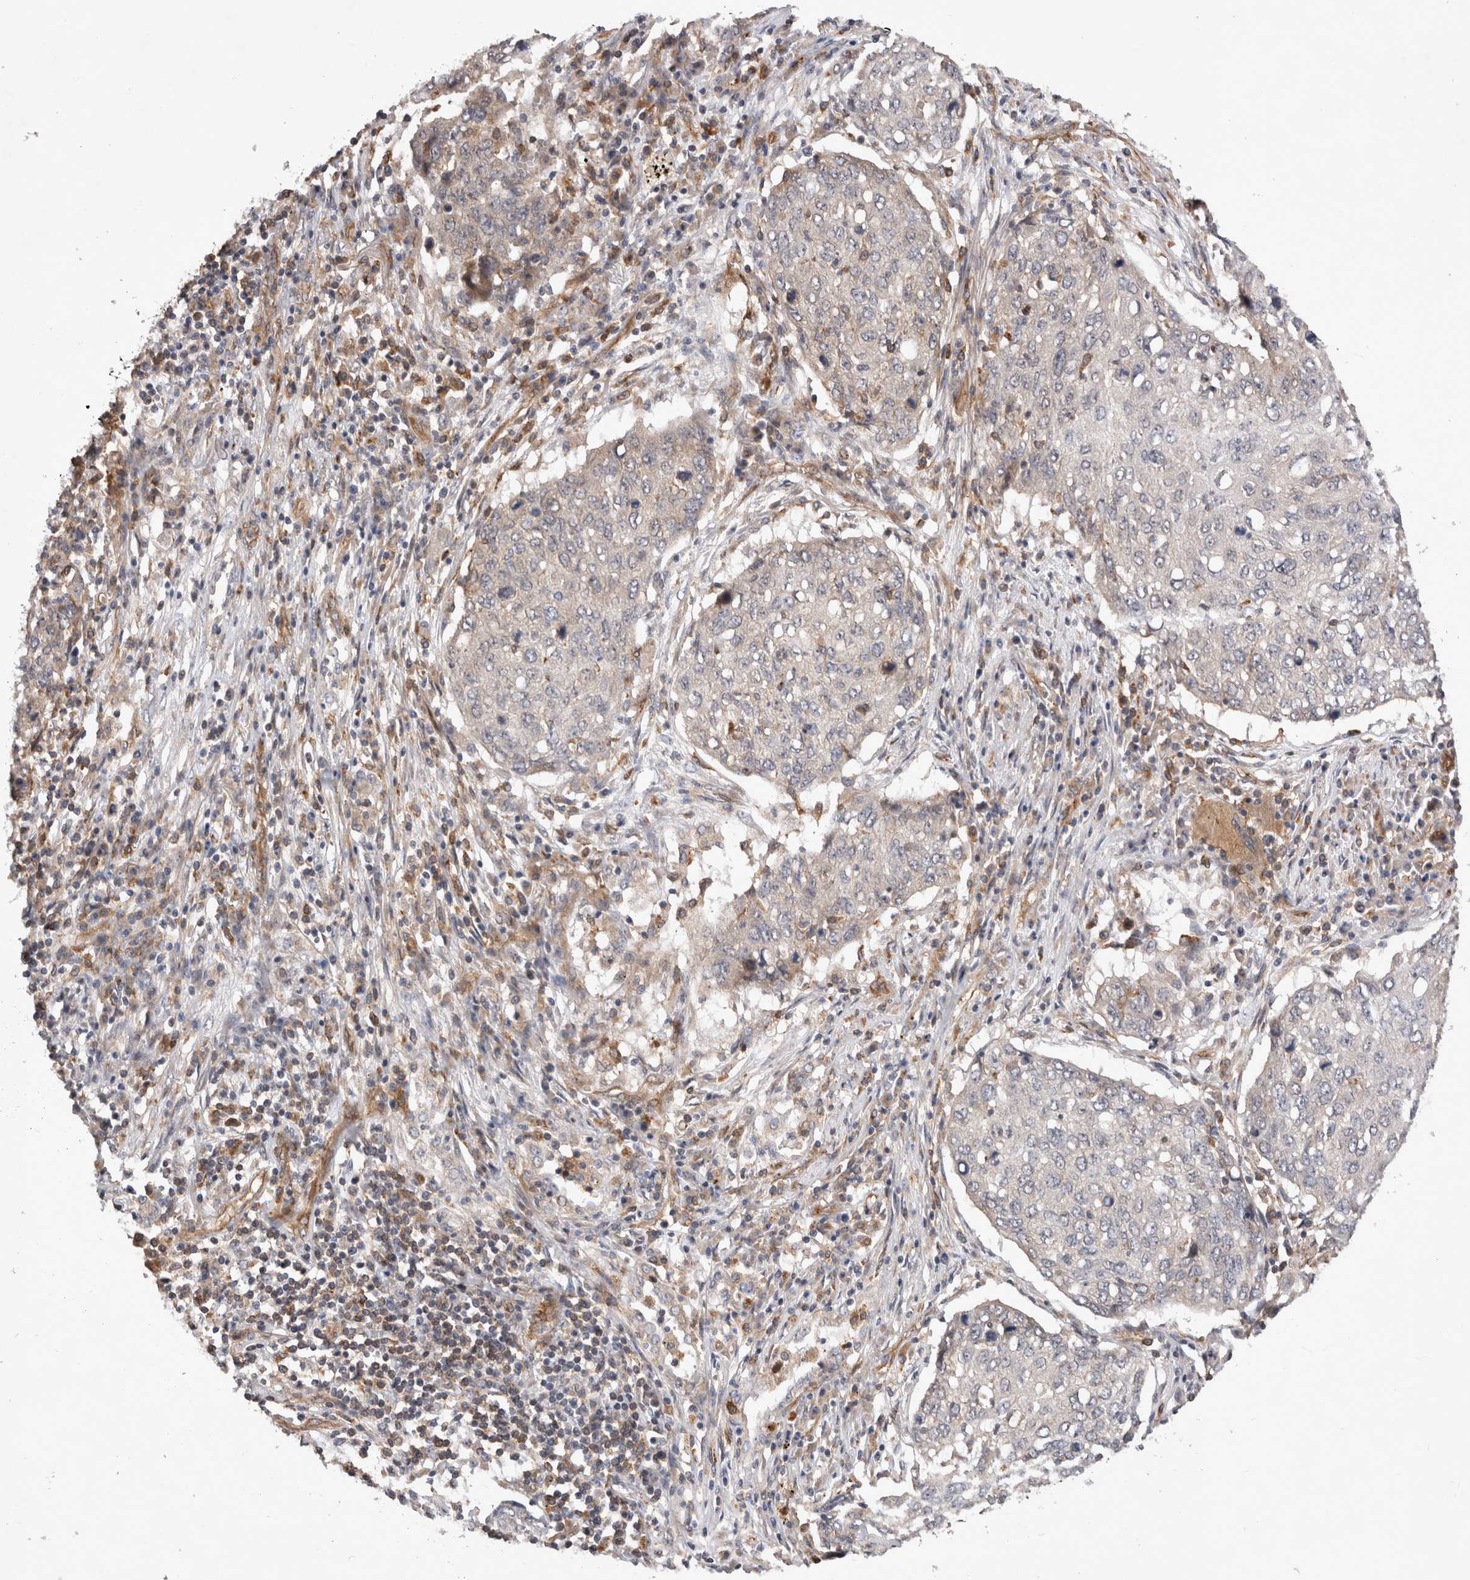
{"staining": {"intensity": "negative", "quantity": "none", "location": "none"}, "tissue": "lung cancer", "cell_type": "Tumor cells", "image_type": "cancer", "snomed": [{"axis": "morphology", "description": "Squamous cell carcinoma, NOS"}, {"axis": "topography", "description": "Lung"}], "caption": "This is an immunohistochemistry (IHC) image of lung squamous cell carcinoma. There is no staining in tumor cells.", "gene": "BNIP2", "patient": {"sex": "female", "age": 63}}